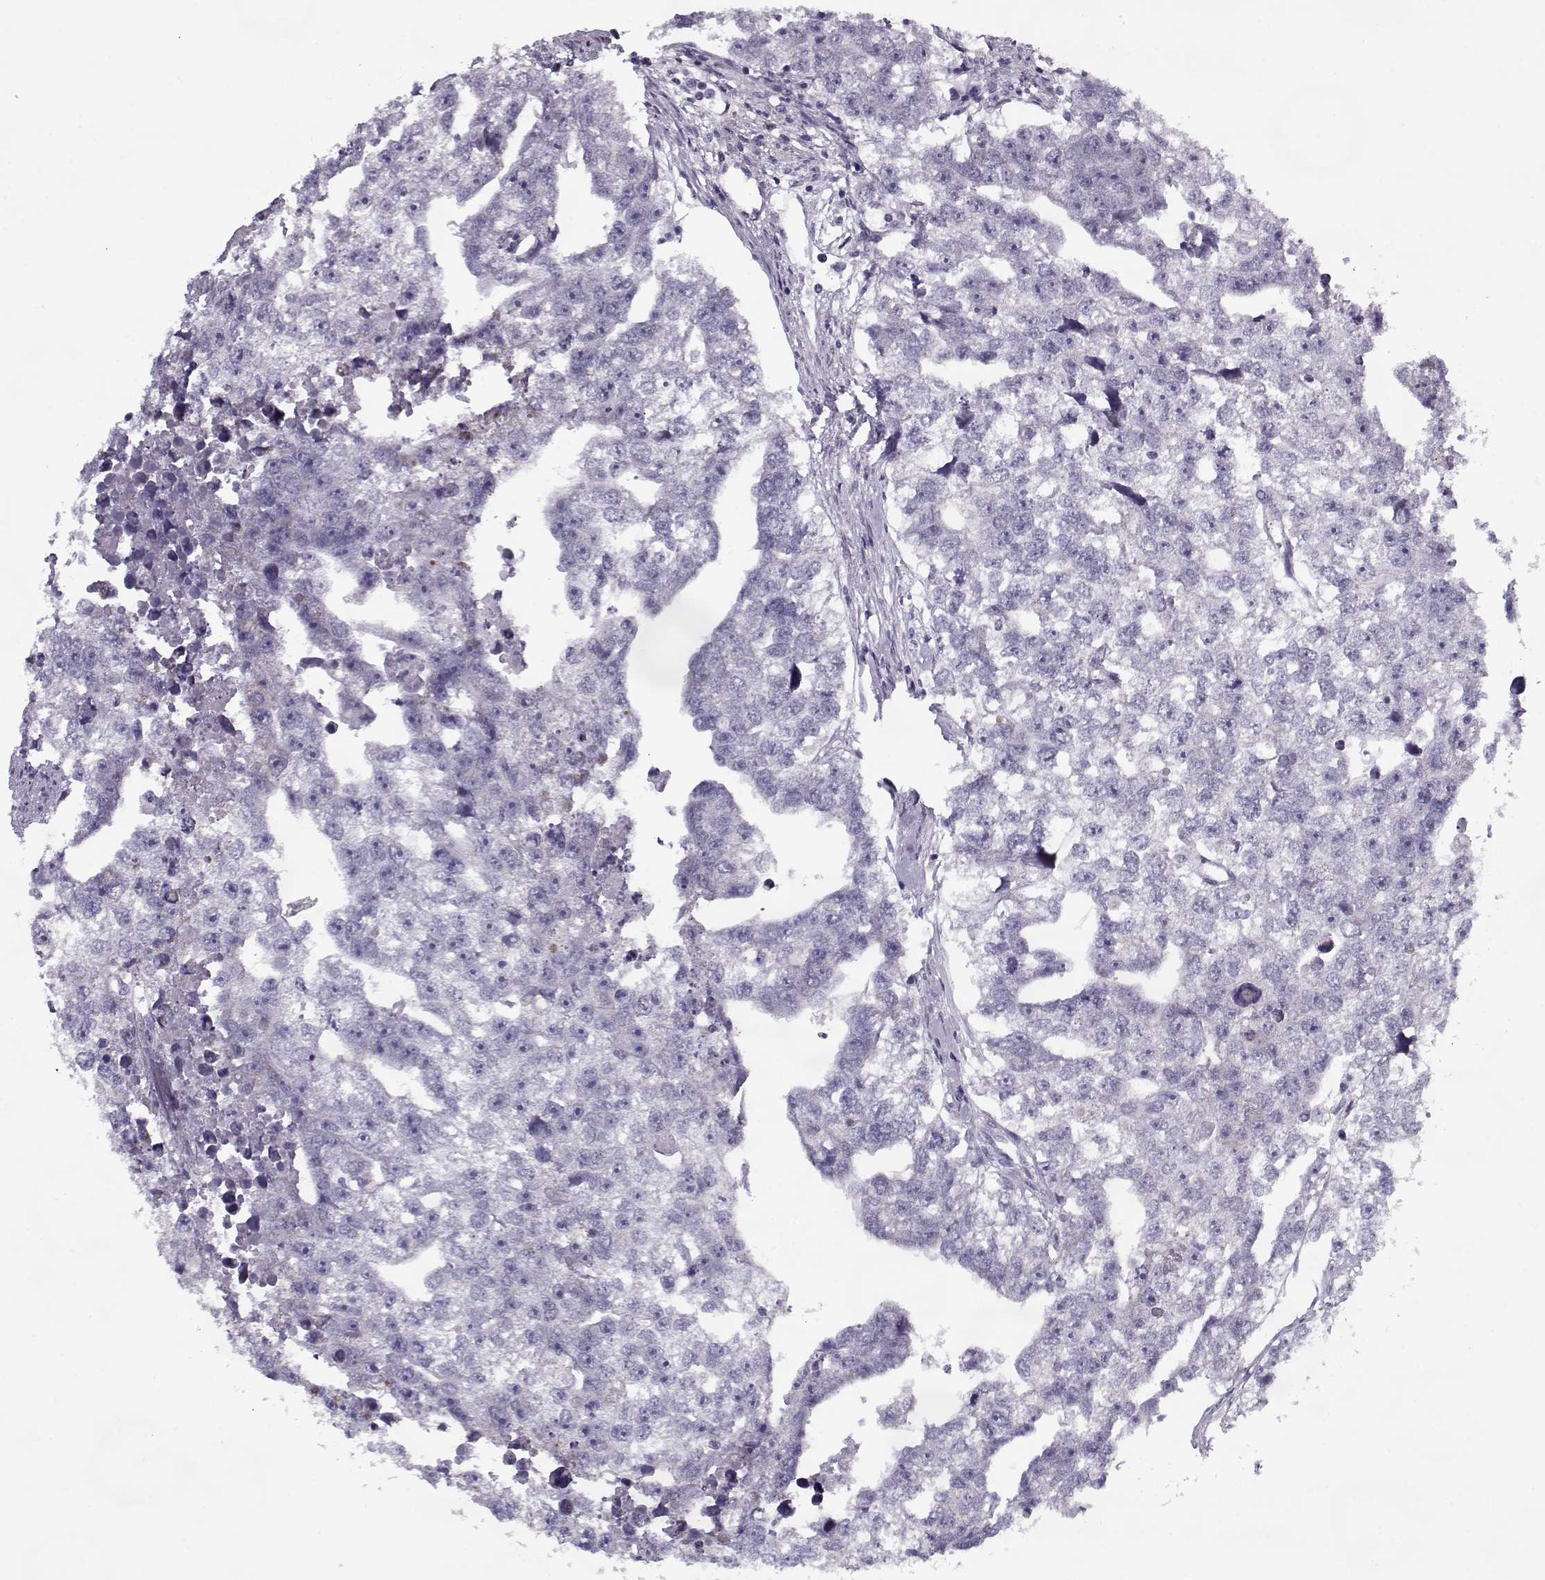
{"staining": {"intensity": "negative", "quantity": "none", "location": "none"}, "tissue": "testis cancer", "cell_type": "Tumor cells", "image_type": "cancer", "snomed": [{"axis": "morphology", "description": "Carcinoma, Embryonal, NOS"}, {"axis": "morphology", "description": "Teratoma, malignant, NOS"}, {"axis": "topography", "description": "Testis"}], "caption": "There is no significant expression in tumor cells of testis cancer.", "gene": "PP2D1", "patient": {"sex": "male", "age": 44}}